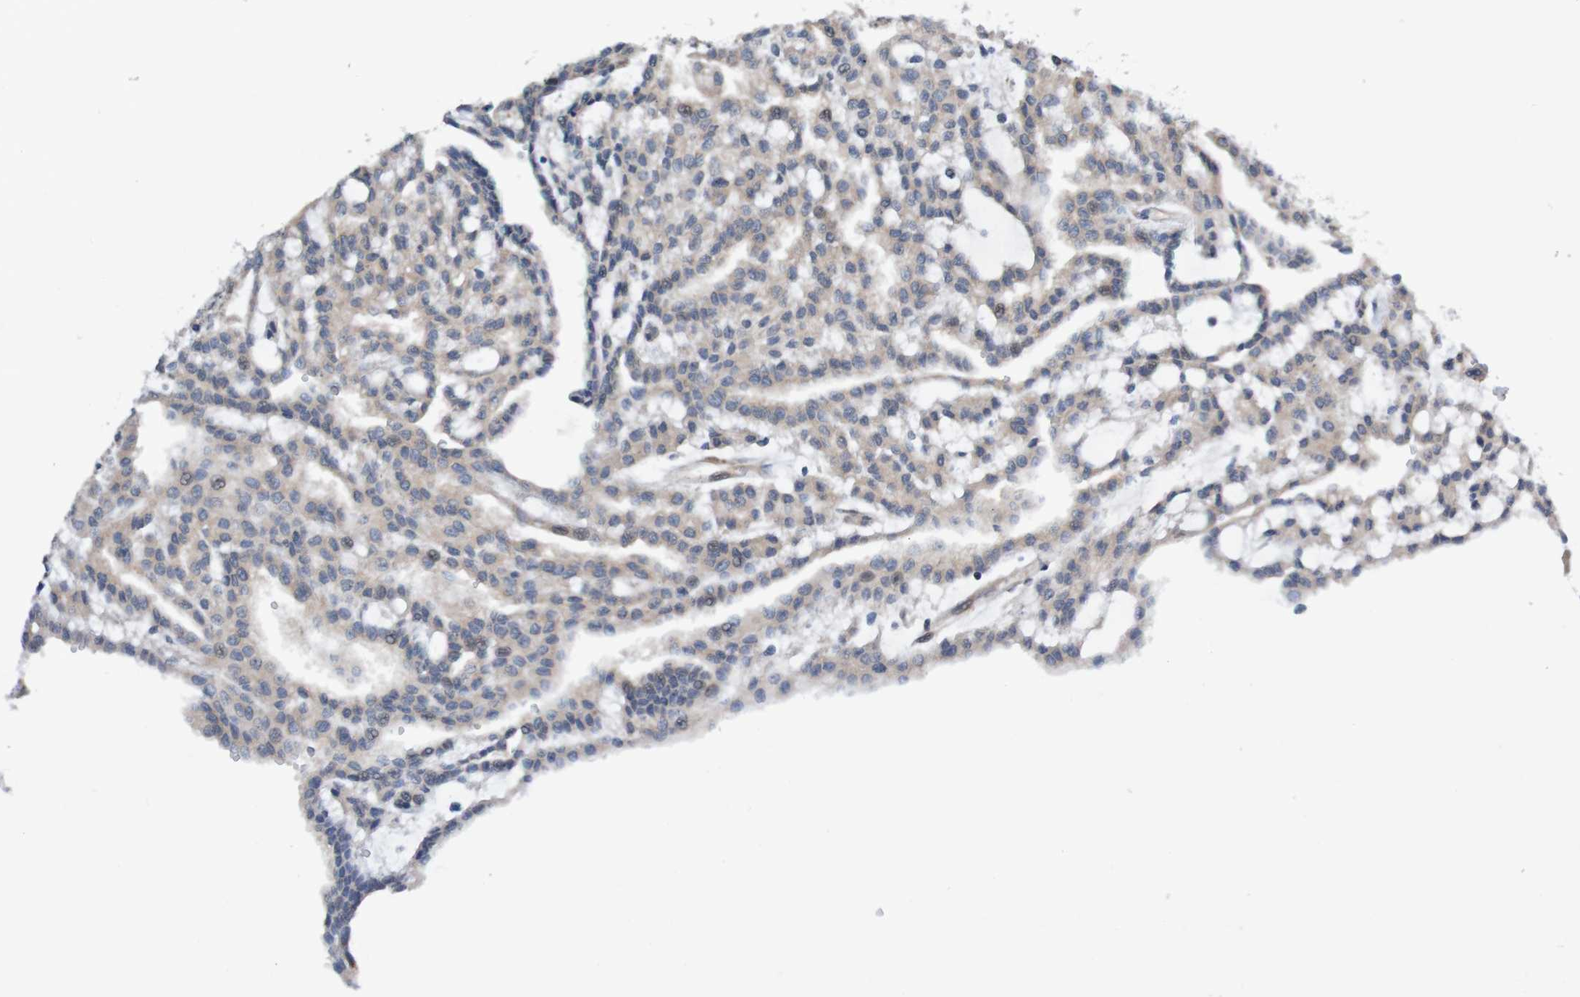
{"staining": {"intensity": "weak", "quantity": "<25%", "location": "cytoplasmic/membranous"}, "tissue": "renal cancer", "cell_type": "Tumor cells", "image_type": "cancer", "snomed": [{"axis": "morphology", "description": "Adenocarcinoma, NOS"}, {"axis": "topography", "description": "Kidney"}], "caption": "High power microscopy micrograph of an immunohistochemistry photomicrograph of renal cancer, revealing no significant expression in tumor cells.", "gene": "CPED1", "patient": {"sex": "male", "age": 63}}